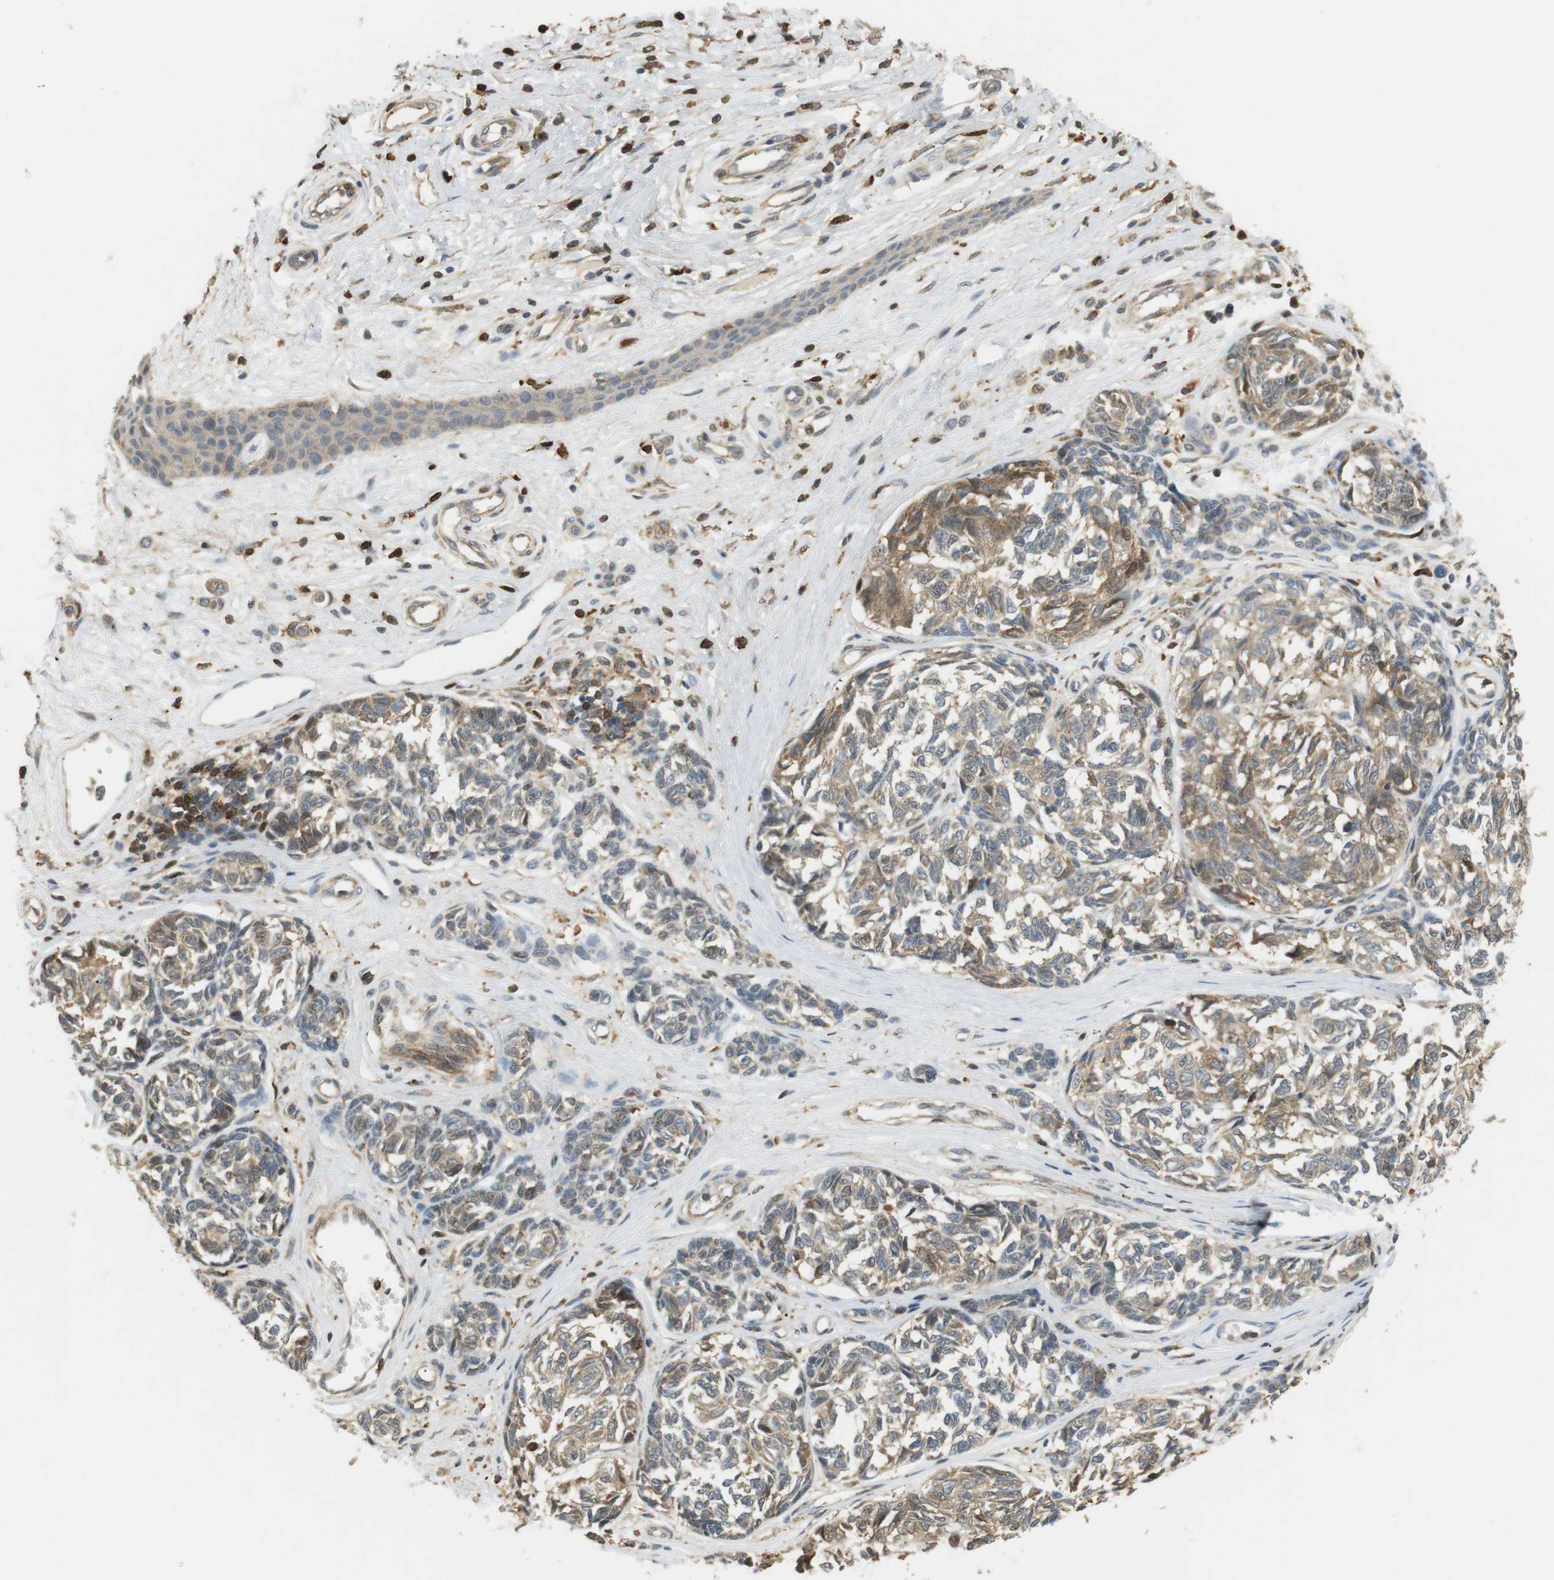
{"staining": {"intensity": "weak", "quantity": ">75%", "location": "cytoplasmic/membranous"}, "tissue": "melanoma", "cell_type": "Tumor cells", "image_type": "cancer", "snomed": [{"axis": "morphology", "description": "Malignant melanoma, NOS"}, {"axis": "topography", "description": "Skin"}], "caption": "Weak cytoplasmic/membranous positivity is appreciated in about >75% of tumor cells in melanoma.", "gene": "P2RY1", "patient": {"sex": "female", "age": 64}}